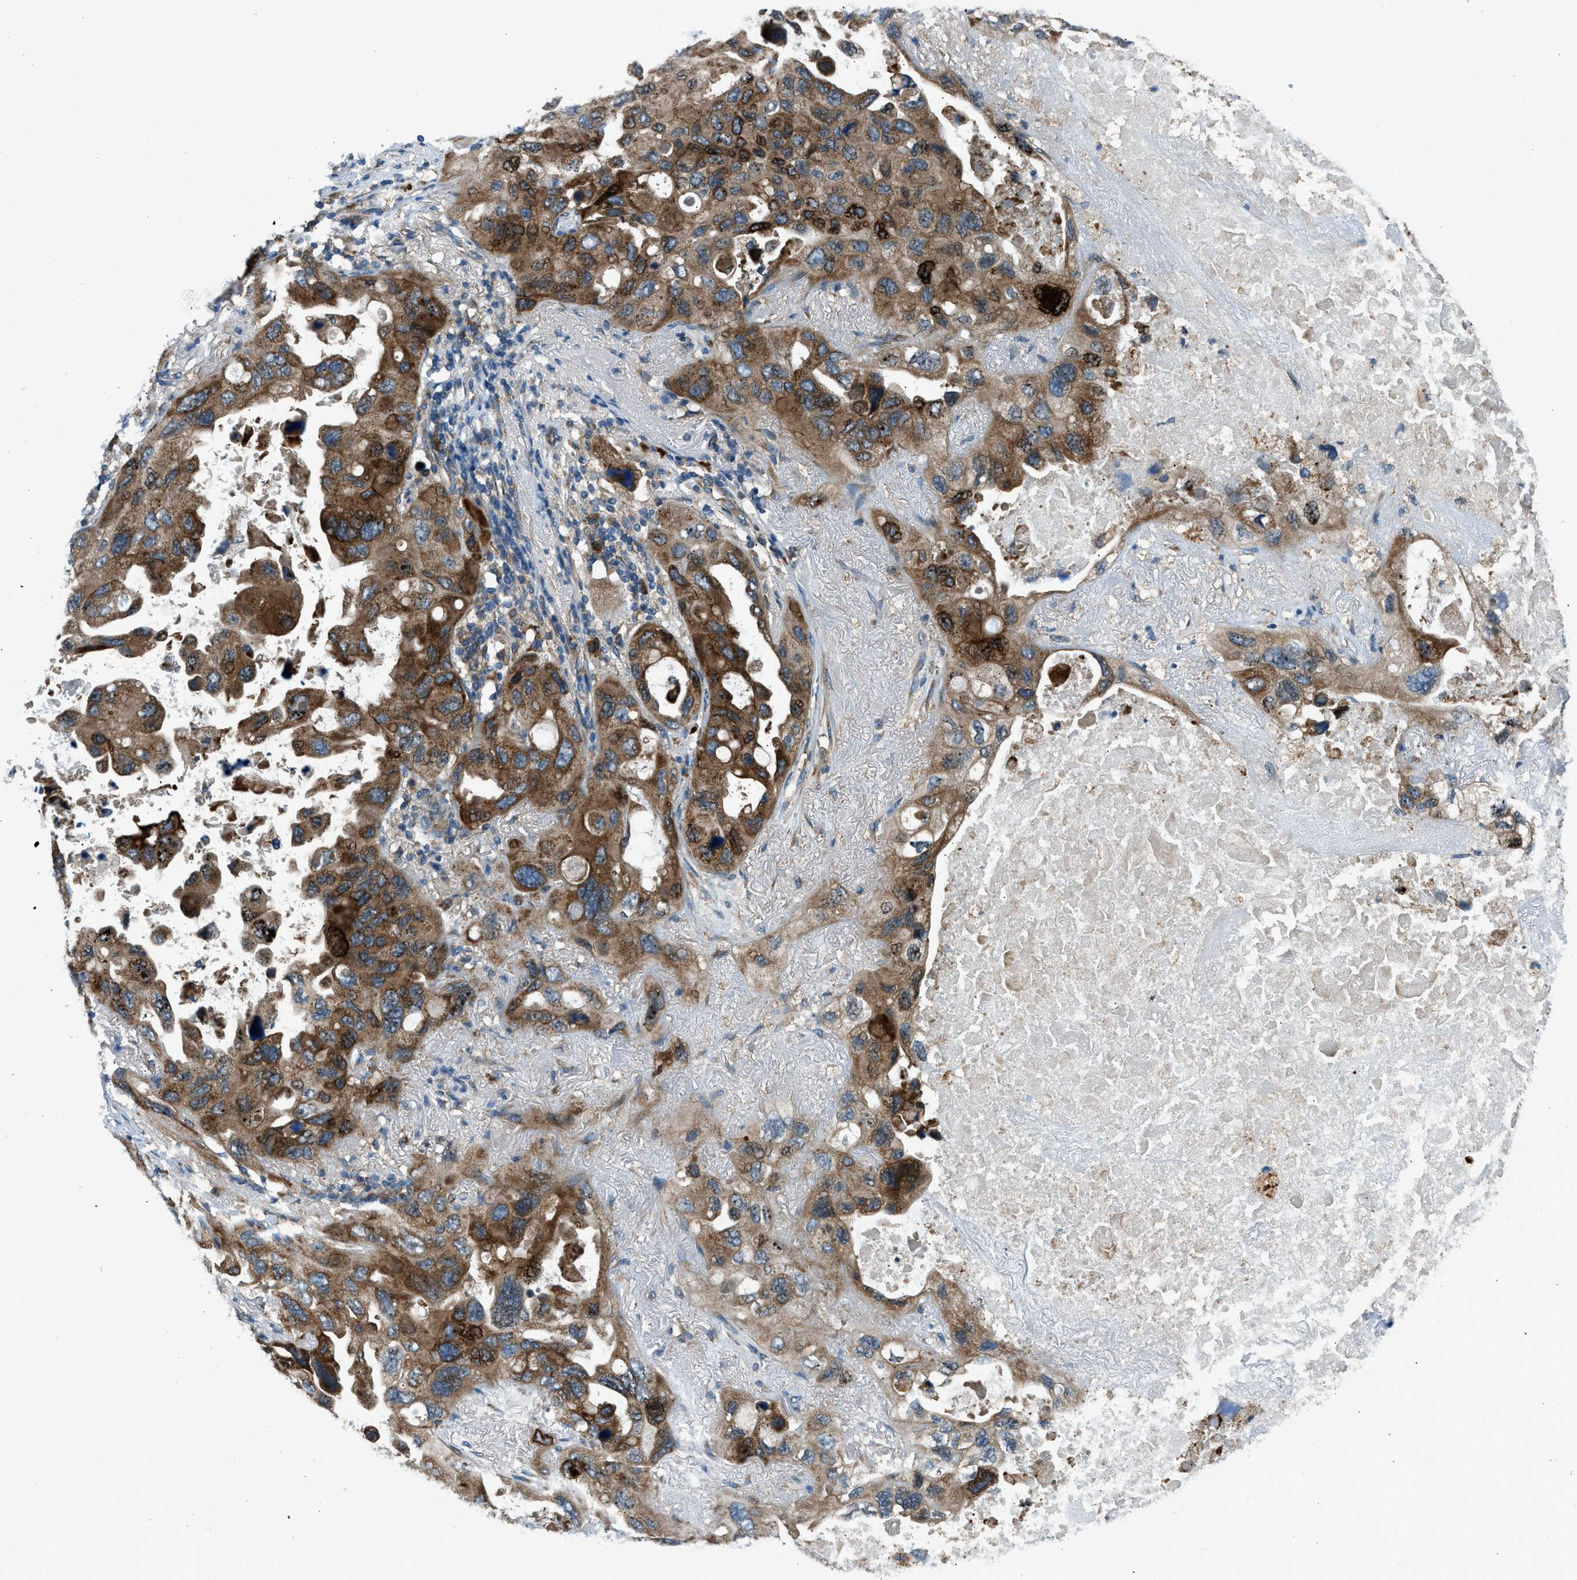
{"staining": {"intensity": "moderate", "quantity": ">75%", "location": "cytoplasmic/membranous"}, "tissue": "lung cancer", "cell_type": "Tumor cells", "image_type": "cancer", "snomed": [{"axis": "morphology", "description": "Squamous cell carcinoma, NOS"}, {"axis": "topography", "description": "Lung"}], "caption": "The immunohistochemical stain highlights moderate cytoplasmic/membranous expression in tumor cells of lung squamous cell carcinoma tissue.", "gene": "EDARADD", "patient": {"sex": "female", "age": 73}}